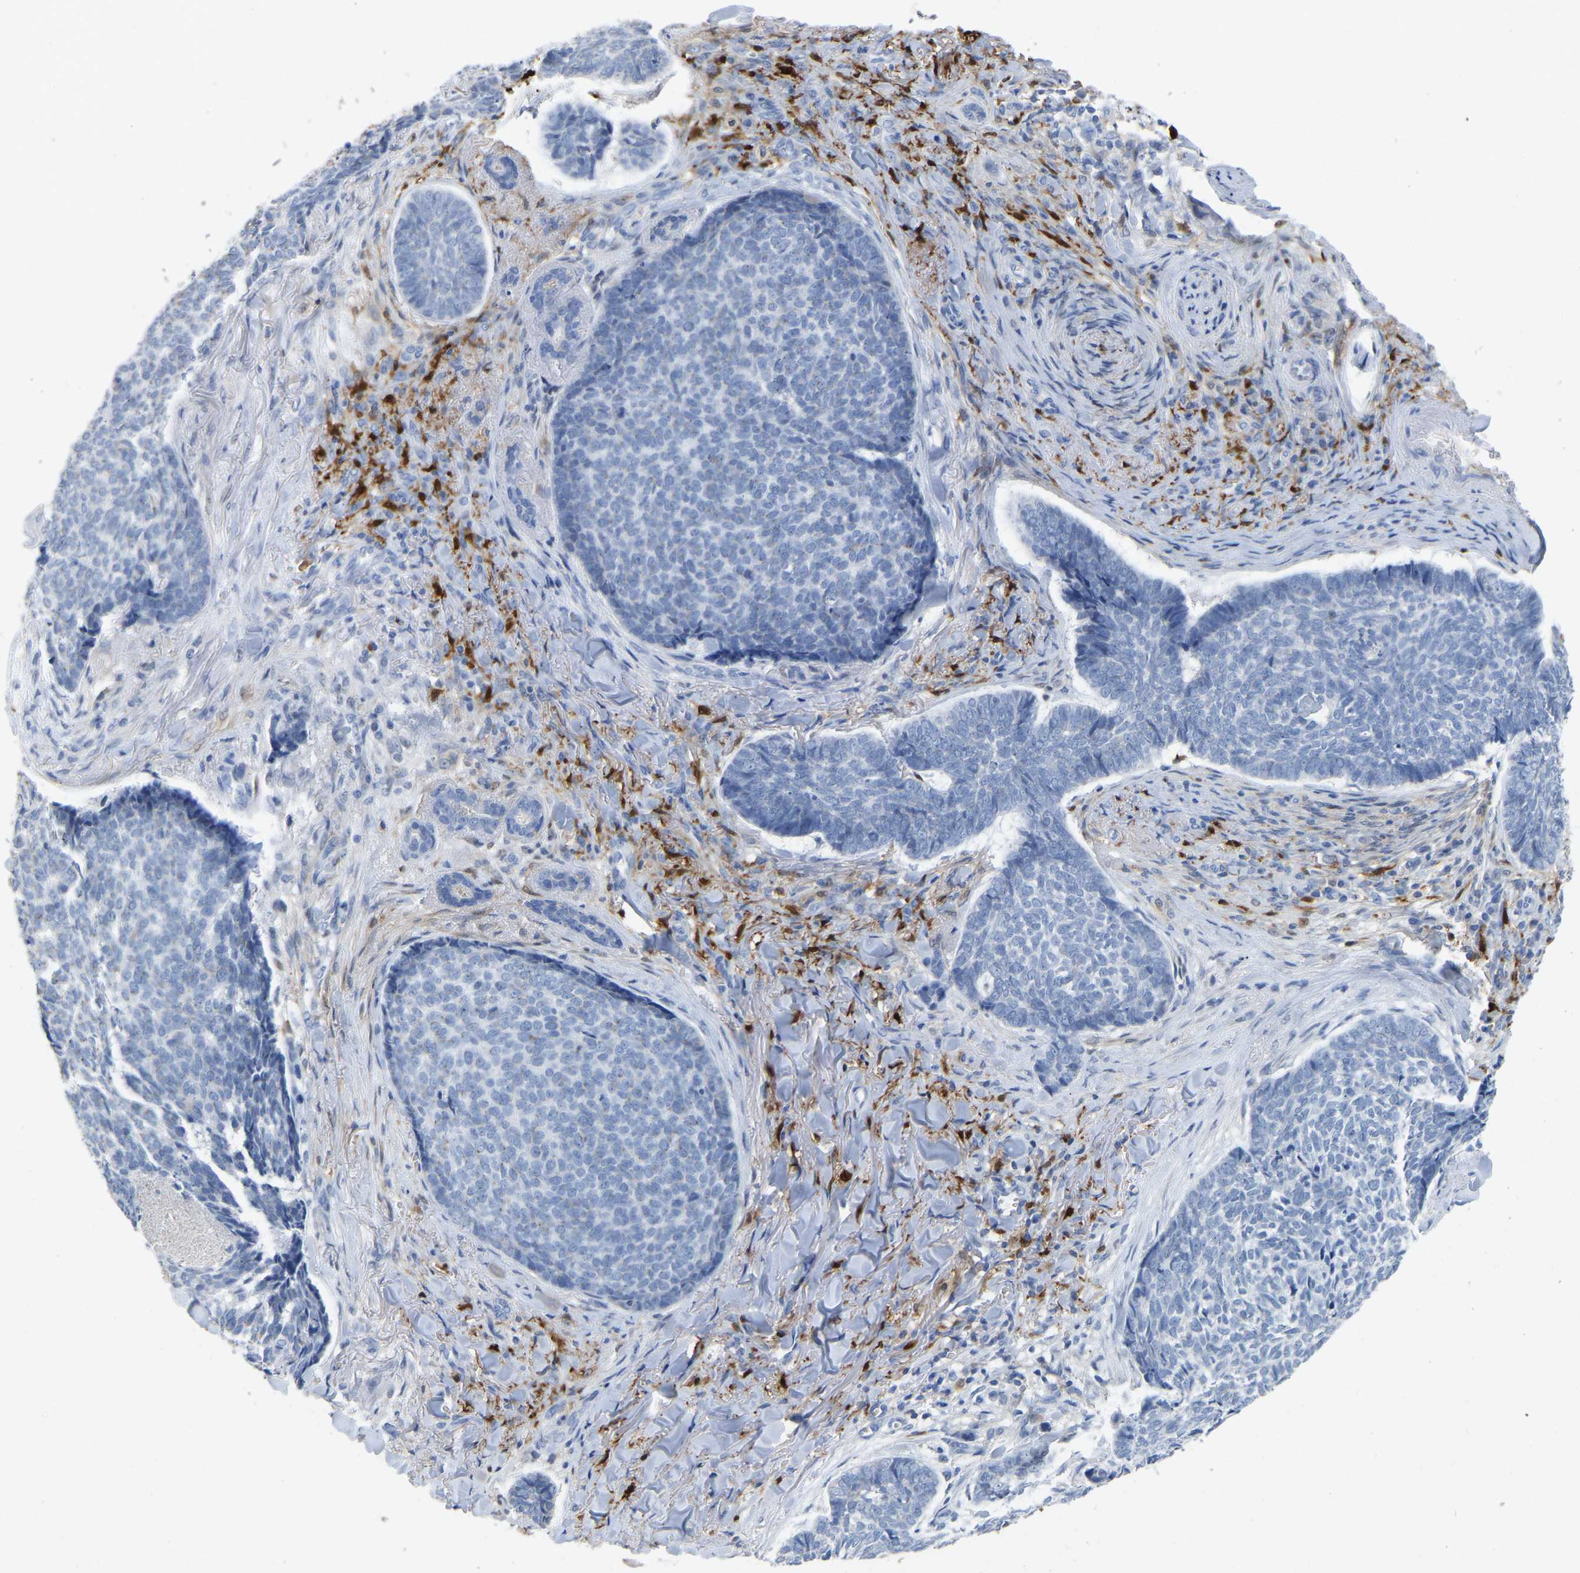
{"staining": {"intensity": "negative", "quantity": "none", "location": "none"}, "tissue": "skin cancer", "cell_type": "Tumor cells", "image_type": "cancer", "snomed": [{"axis": "morphology", "description": "Basal cell carcinoma"}, {"axis": "topography", "description": "Skin"}], "caption": "Skin cancer stained for a protein using immunohistochemistry (IHC) displays no staining tumor cells.", "gene": "ULBP2", "patient": {"sex": "male", "age": 84}}